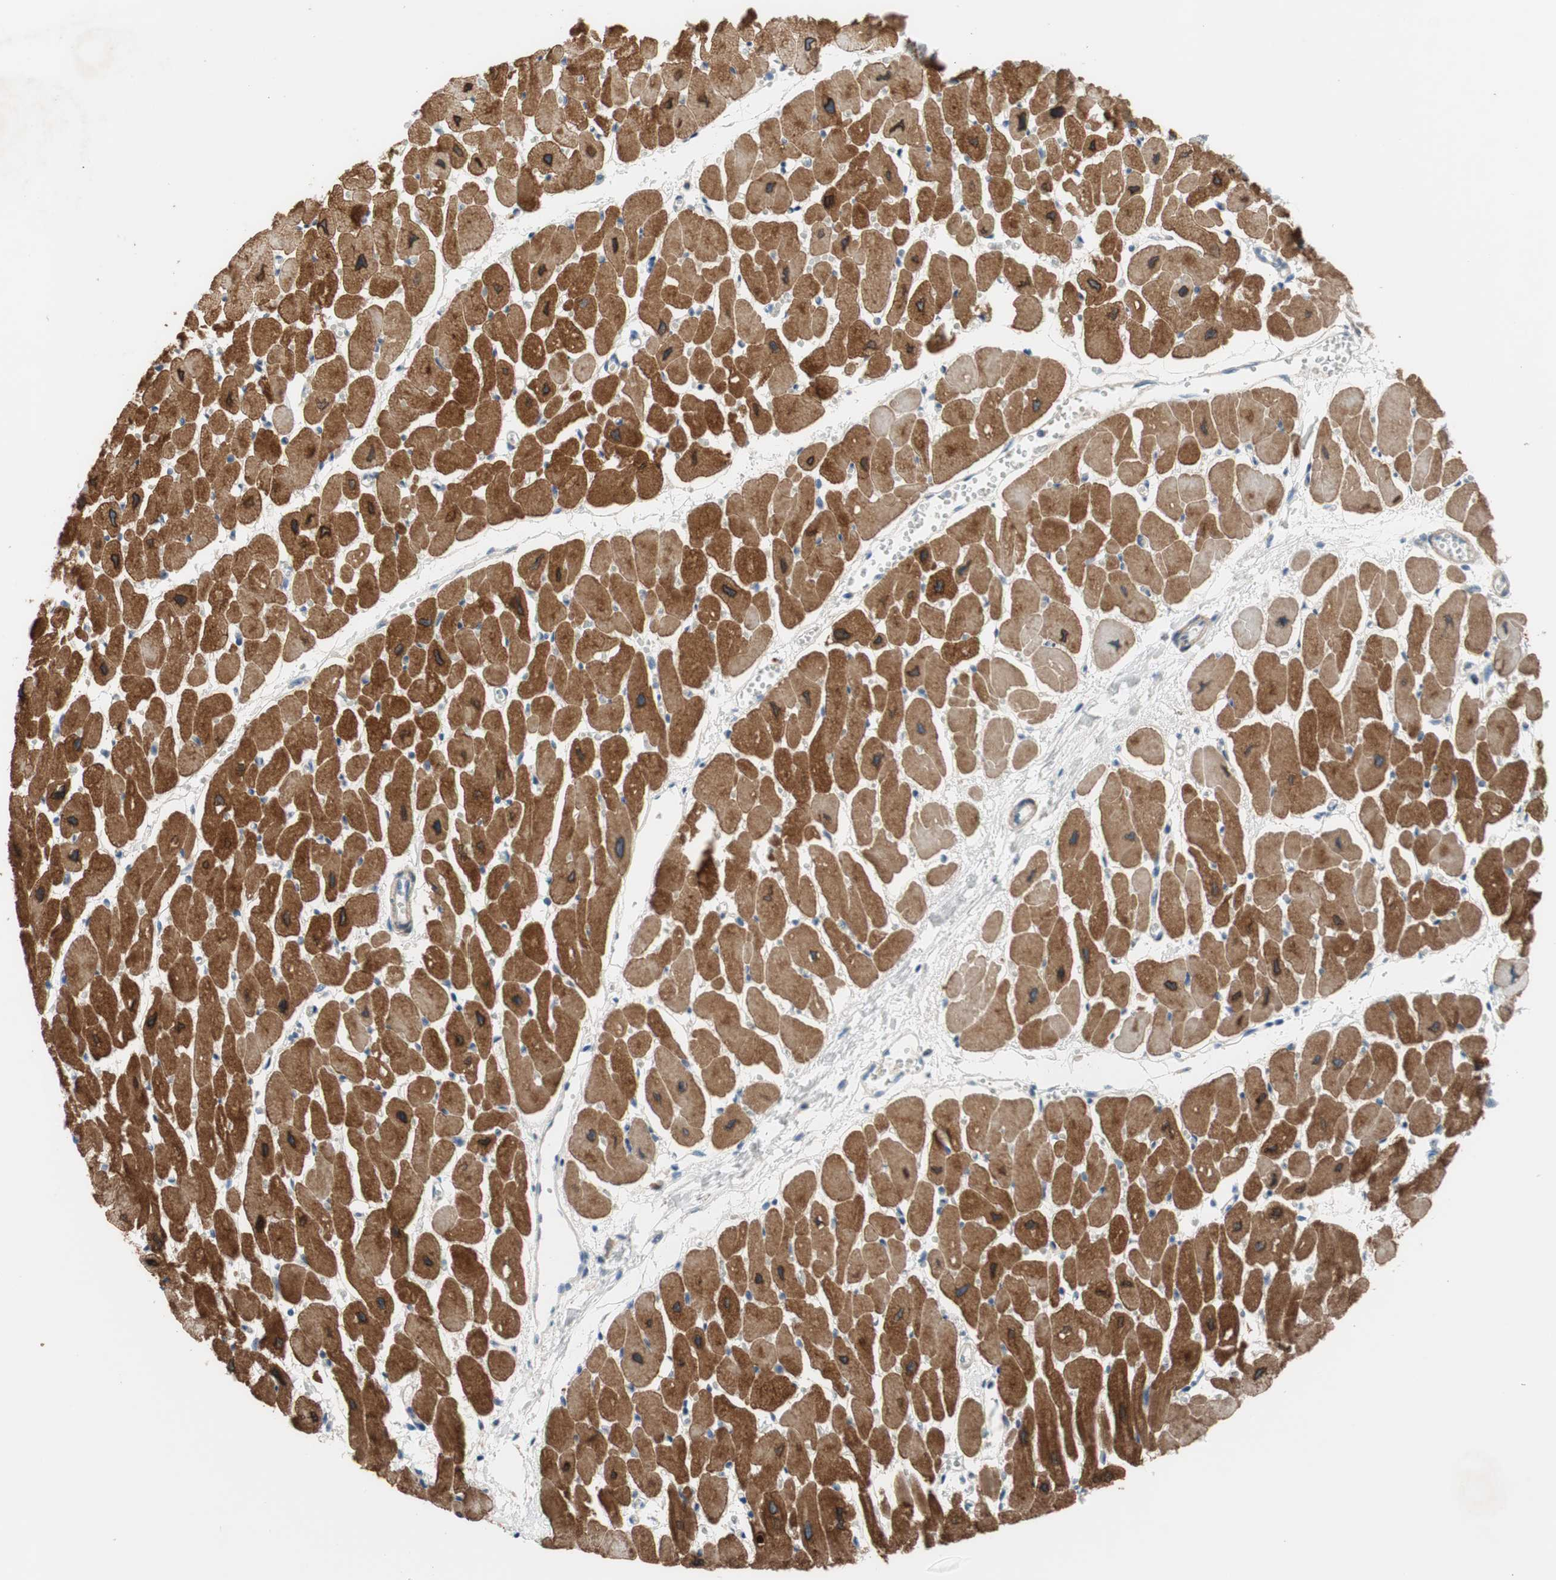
{"staining": {"intensity": "strong", "quantity": ">75%", "location": "cytoplasmic/membranous"}, "tissue": "heart muscle", "cell_type": "Cardiomyocytes", "image_type": "normal", "snomed": [{"axis": "morphology", "description": "Normal tissue, NOS"}, {"axis": "topography", "description": "Heart"}], "caption": "High-power microscopy captured an immunohistochemistry micrograph of unremarkable heart muscle, revealing strong cytoplasmic/membranous positivity in about >75% of cardiomyocytes.", "gene": "TACR3", "patient": {"sex": "female", "age": 54}}